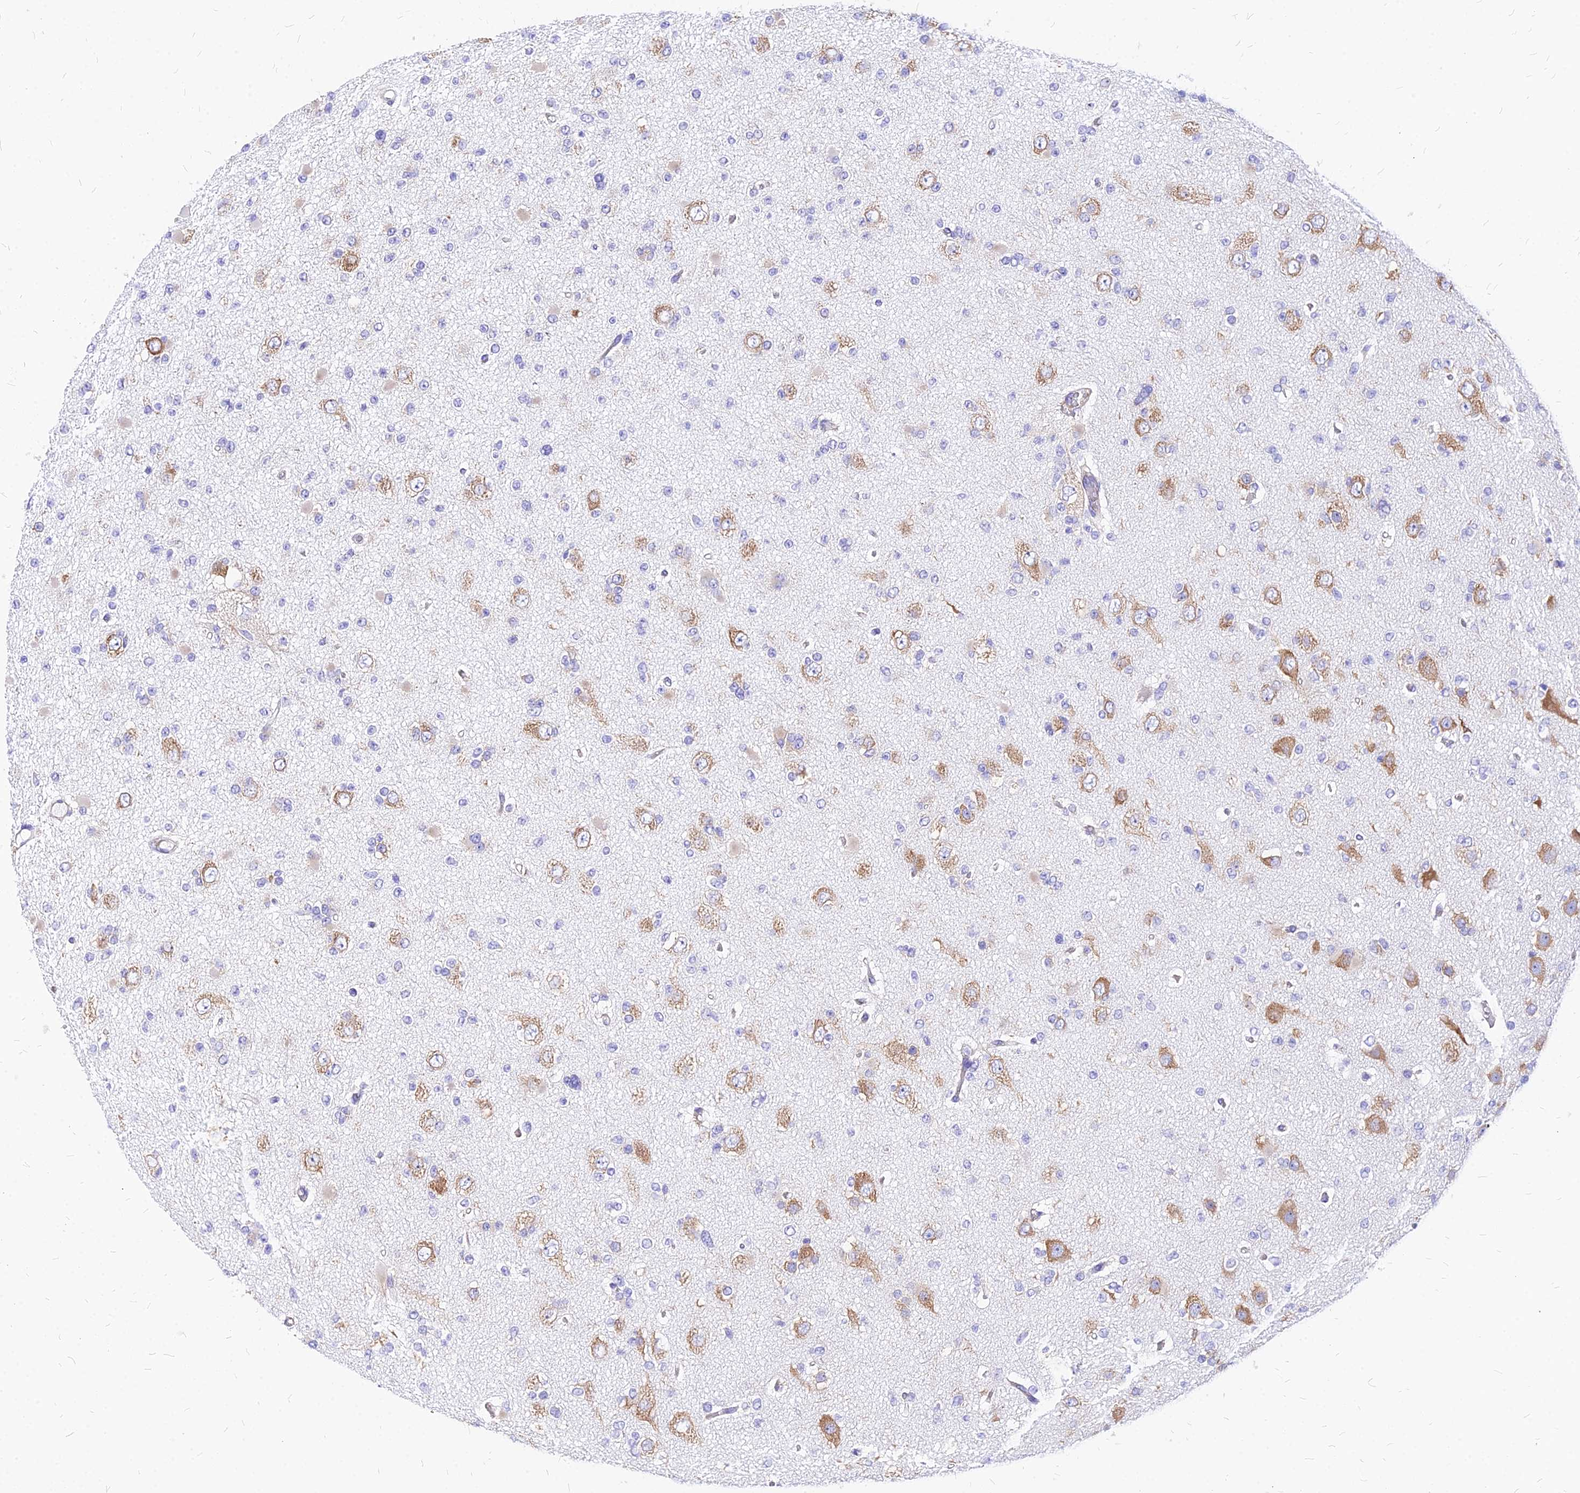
{"staining": {"intensity": "moderate", "quantity": "25%-75%", "location": "cytoplasmic/membranous"}, "tissue": "glioma", "cell_type": "Tumor cells", "image_type": "cancer", "snomed": [{"axis": "morphology", "description": "Glioma, malignant, Low grade"}, {"axis": "topography", "description": "Brain"}], "caption": "This is an image of immunohistochemistry staining of malignant glioma (low-grade), which shows moderate staining in the cytoplasmic/membranous of tumor cells.", "gene": "RPL19", "patient": {"sex": "female", "age": 22}}